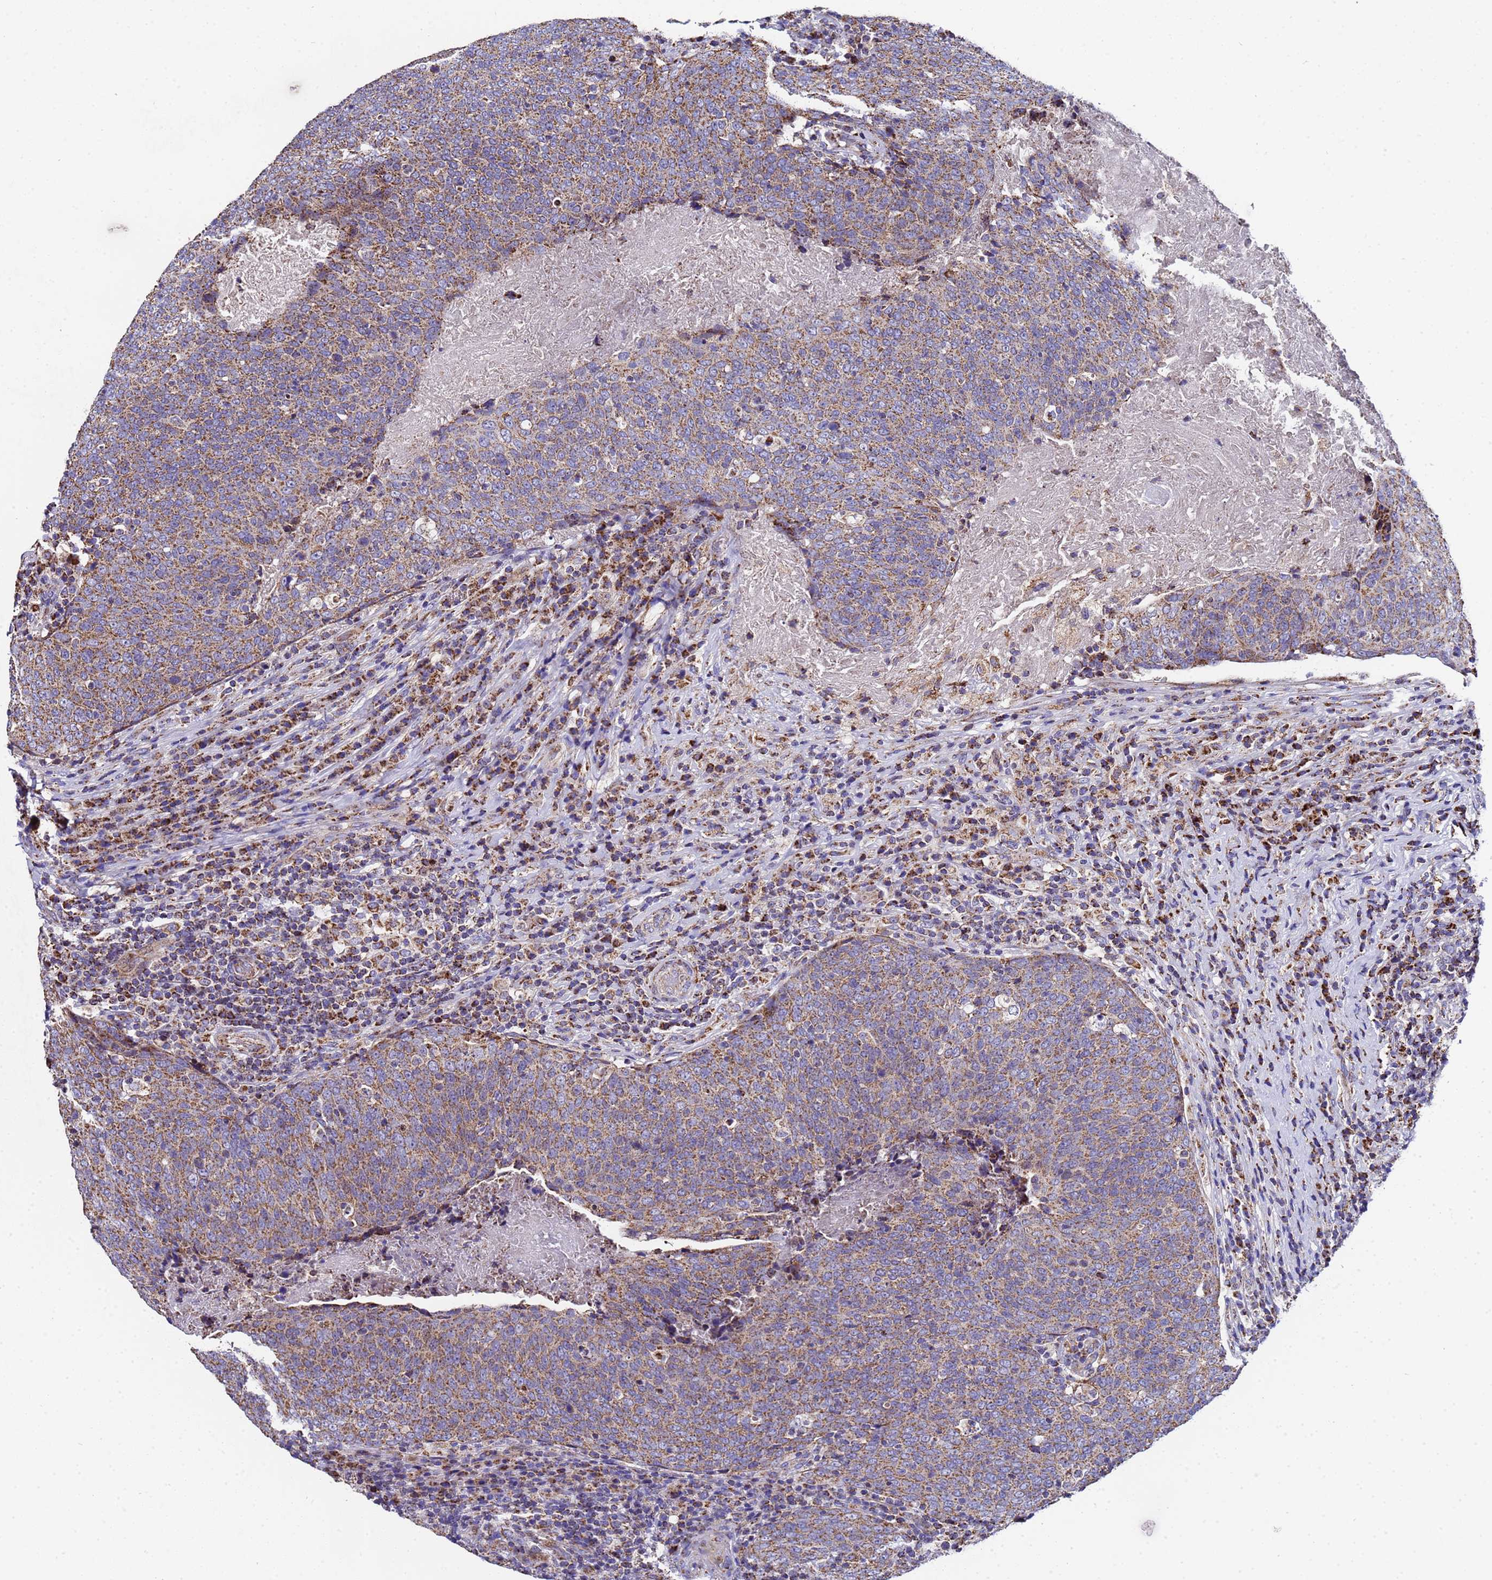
{"staining": {"intensity": "moderate", "quantity": ">75%", "location": "cytoplasmic/membranous"}, "tissue": "head and neck cancer", "cell_type": "Tumor cells", "image_type": "cancer", "snomed": [{"axis": "morphology", "description": "Squamous cell carcinoma, NOS"}, {"axis": "morphology", "description": "Squamous cell carcinoma, metastatic, NOS"}, {"axis": "topography", "description": "Lymph node"}, {"axis": "topography", "description": "Head-Neck"}], "caption": "A high-resolution photomicrograph shows immunohistochemistry (IHC) staining of metastatic squamous cell carcinoma (head and neck), which exhibits moderate cytoplasmic/membranous positivity in approximately >75% of tumor cells.", "gene": "MRPS12", "patient": {"sex": "male", "age": 62}}